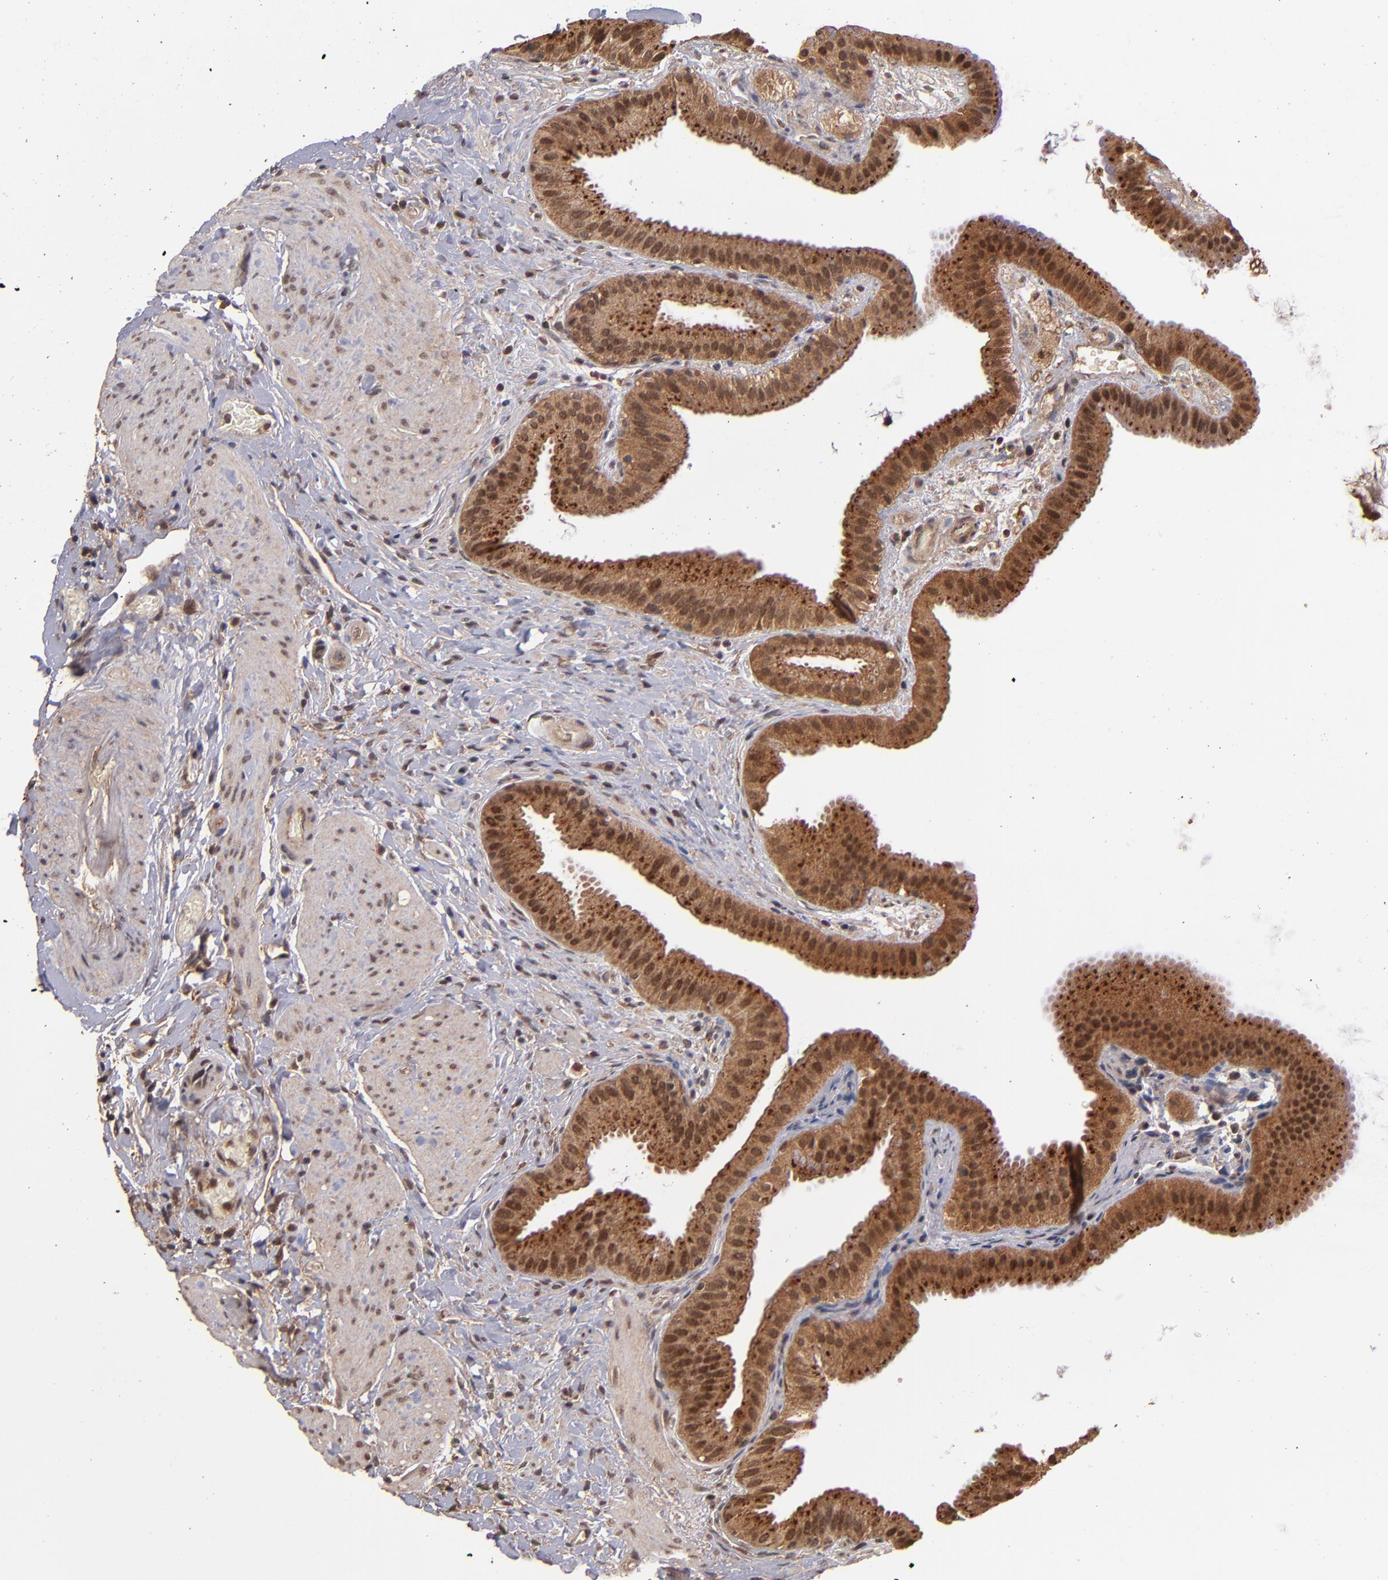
{"staining": {"intensity": "strong", "quantity": ">75%", "location": "cytoplasmic/membranous,nuclear"}, "tissue": "gallbladder", "cell_type": "Glandular cells", "image_type": "normal", "snomed": [{"axis": "morphology", "description": "Normal tissue, NOS"}, {"axis": "topography", "description": "Gallbladder"}], "caption": "This image reveals immunohistochemistry (IHC) staining of normal gallbladder, with high strong cytoplasmic/membranous,nuclear positivity in approximately >75% of glandular cells.", "gene": "NFE2L2", "patient": {"sex": "female", "age": 63}}